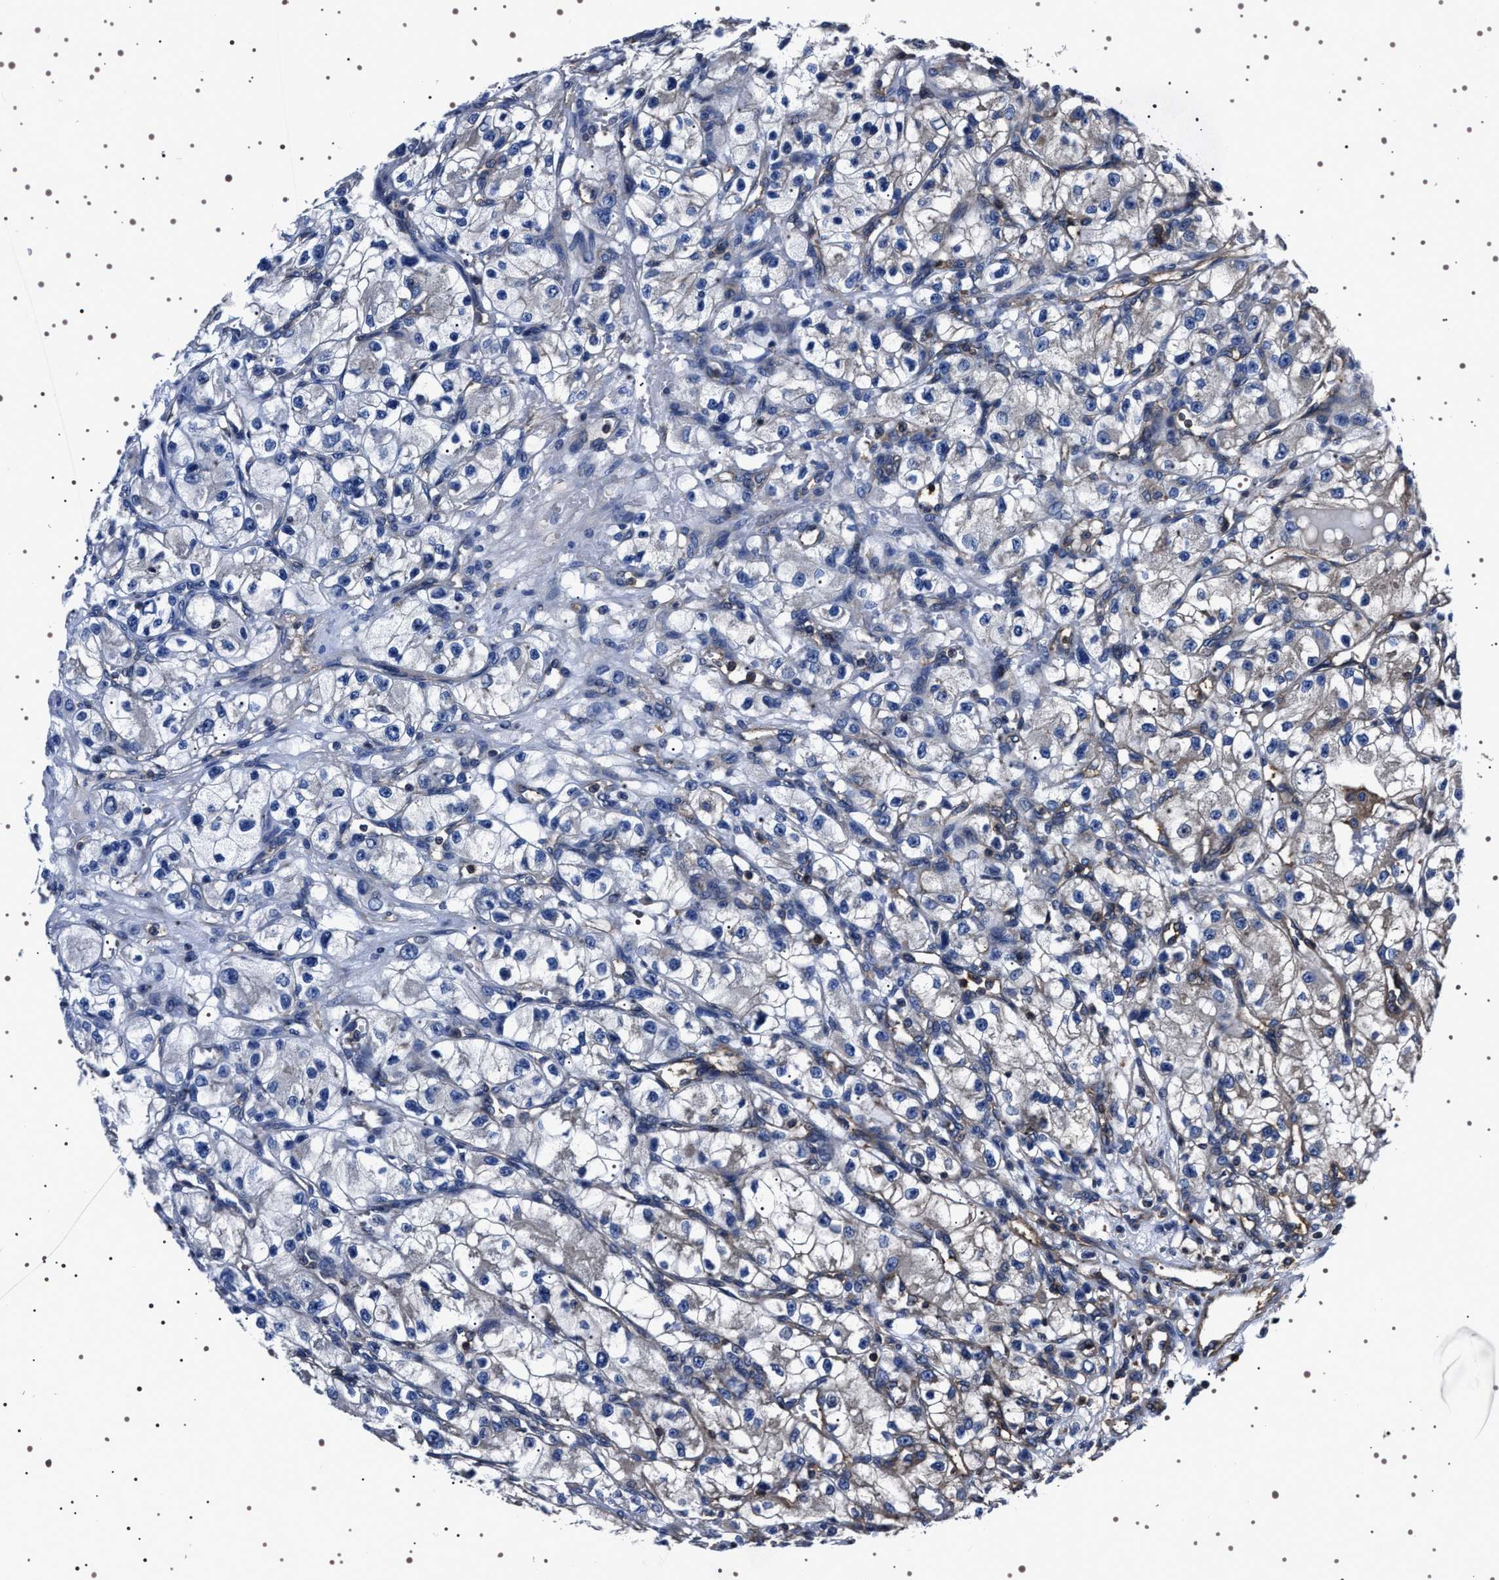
{"staining": {"intensity": "negative", "quantity": "none", "location": "none"}, "tissue": "renal cancer", "cell_type": "Tumor cells", "image_type": "cancer", "snomed": [{"axis": "morphology", "description": "Adenocarcinoma, NOS"}, {"axis": "topography", "description": "Kidney"}], "caption": "Renal cancer (adenocarcinoma) was stained to show a protein in brown. There is no significant positivity in tumor cells. (Stains: DAB (3,3'-diaminobenzidine) IHC with hematoxylin counter stain, Microscopy: brightfield microscopy at high magnification).", "gene": "WDR1", "patient": {"sex": "female", "age": 57}}